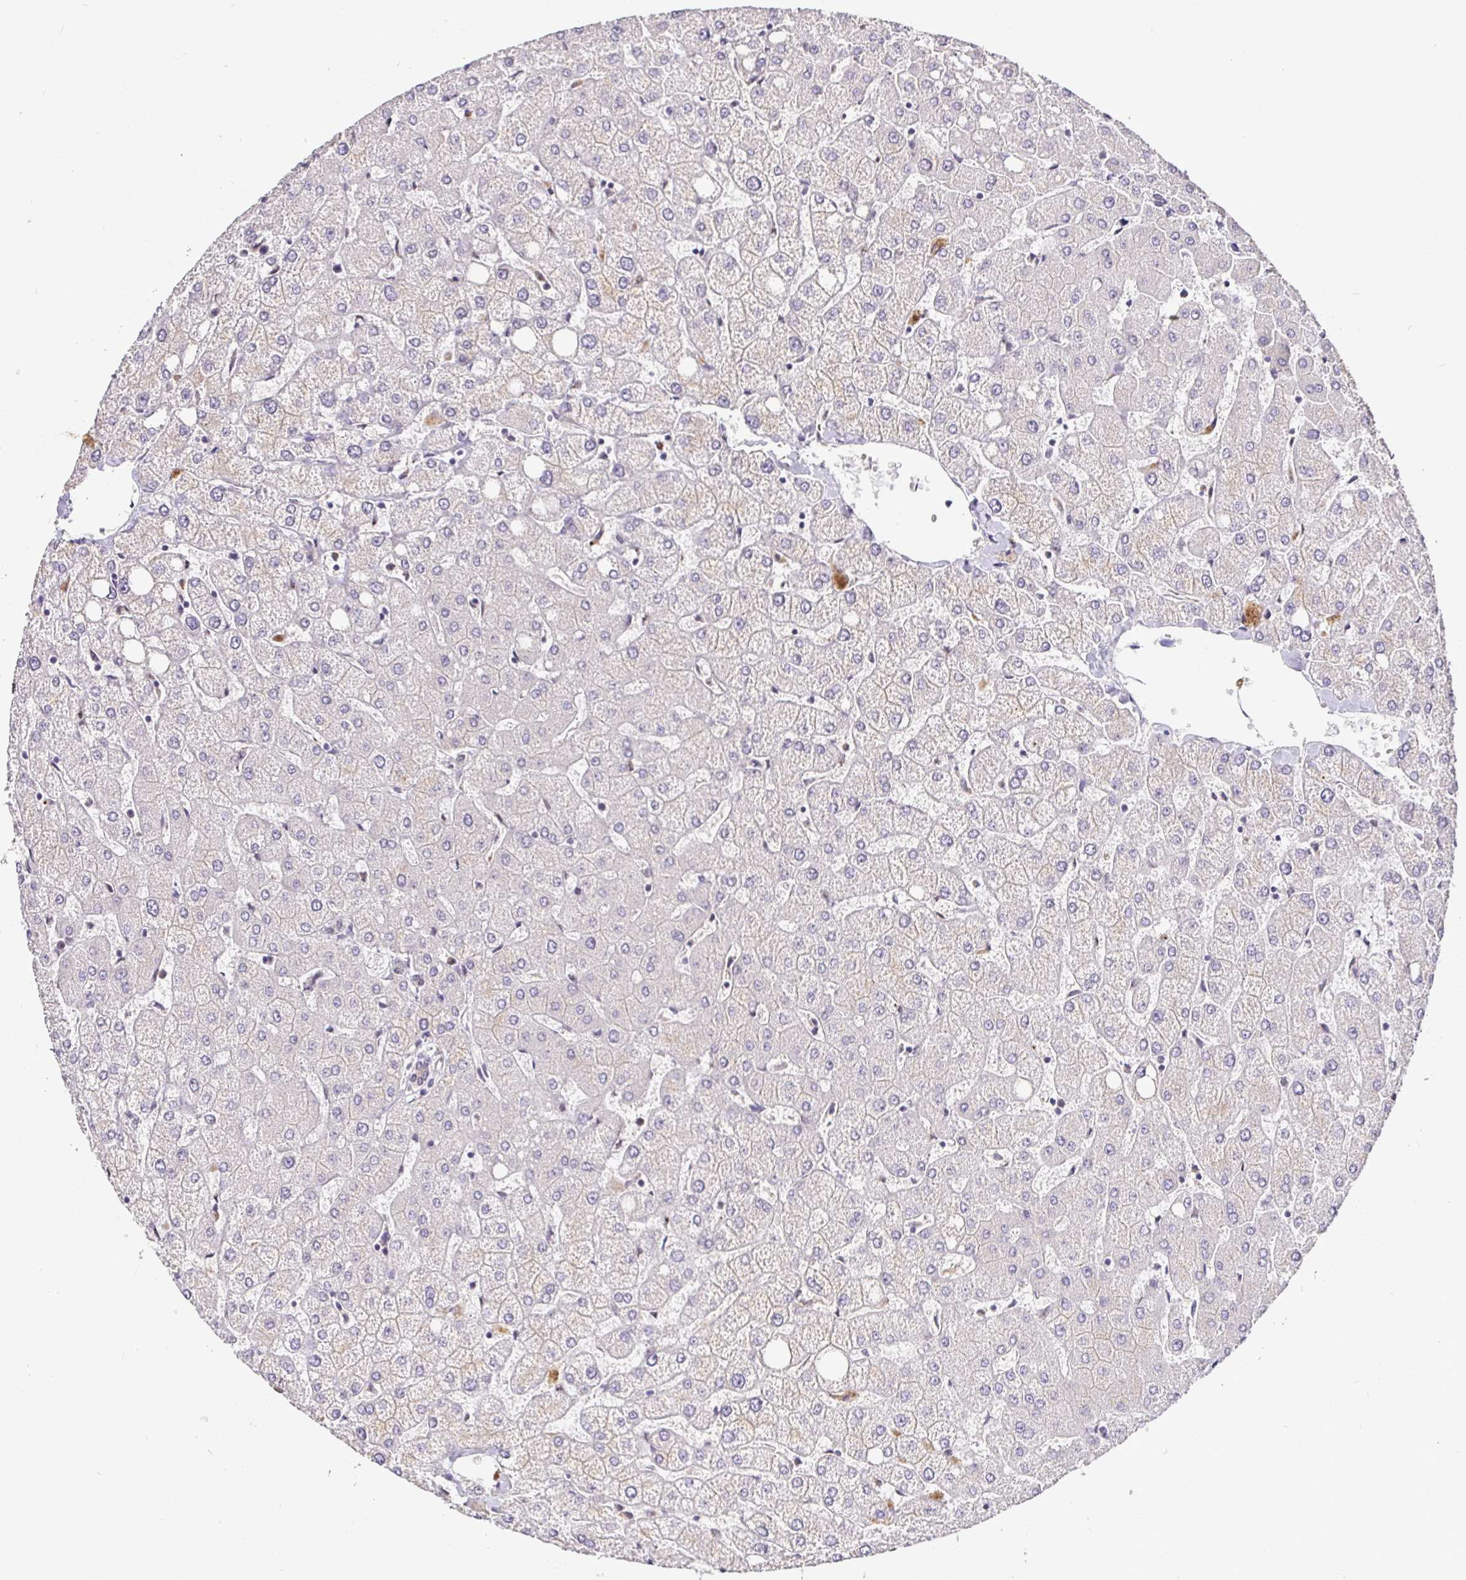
{"staining": {"intensity": "negative", "quantity": "none", "location": "none"}, "tissue": "liver", "cell_type": "Cholangiocytes", "image_type": "normal", "snomed": [{"axis": "morphology", "description": "Normal tissue, NOS"}, {"axis": "topography", "description": "Liver"}], "caption": "Immunohistochemical staining of normal human liver displays no significant expression in cholangiocytes.", "gene": "NUP188", "patient": {"sex": "female", "age": 54}}